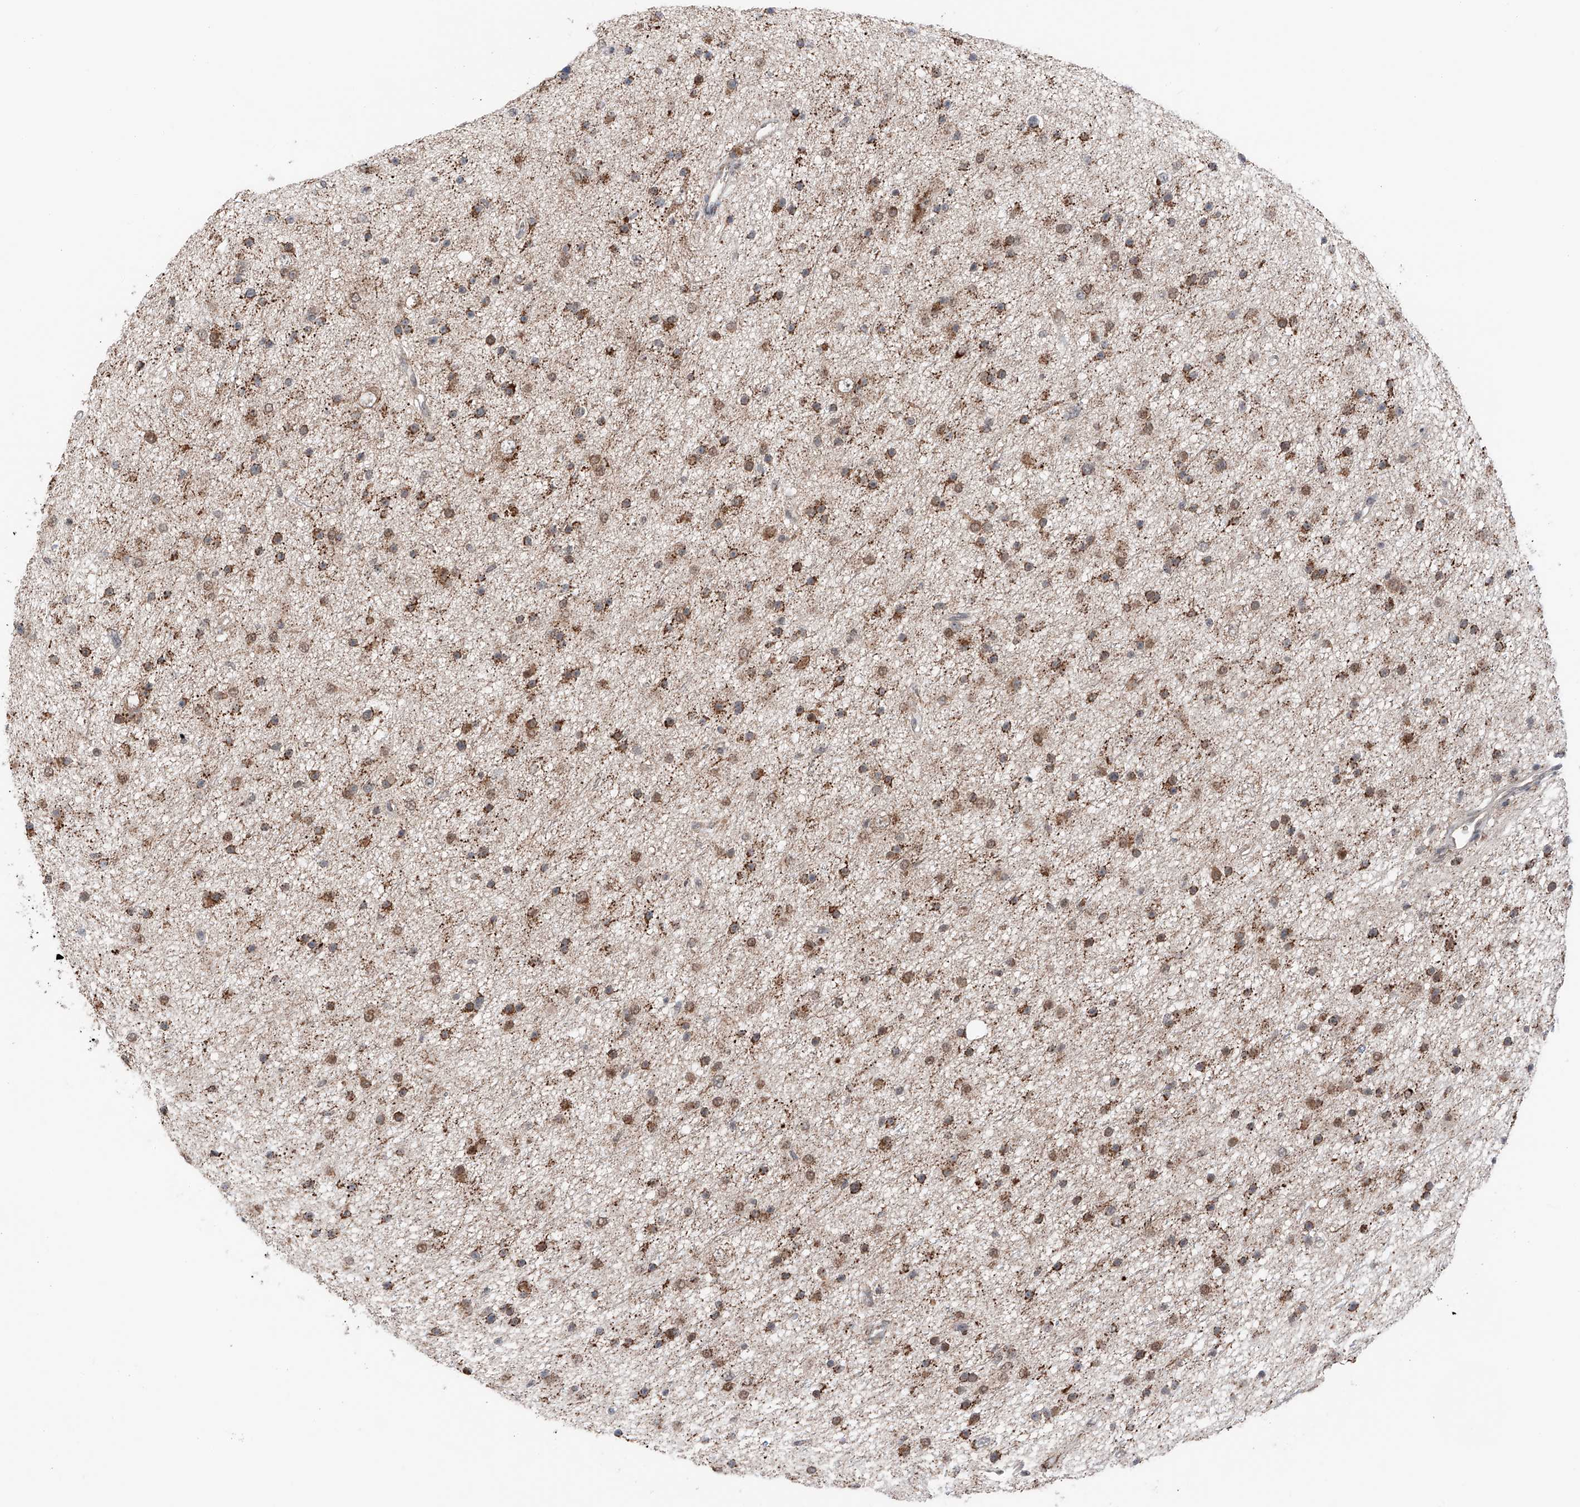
{"staining": {"intensity": "moderate", "quantity": ">75%", "location": "cytoplasmic/membranous"}, "tissue": "glioma", "cell_type": "Tumor cells", "image_type": "cancer", "snomed": [{"axis": "morphology", "description": "Glioma, malignant, Low grade"}, {"axis": "topography", "description": "Cerebral cortex"}], "caption": "Immunohistochemical staining of low-grade glioma (malignant) shows medium levels of moderate cytoplasmic/membranous expression in approximately >75% of tumor cells.", "gene": "ZSCAN29", "patient": {"sex": "female", "age": 39}}